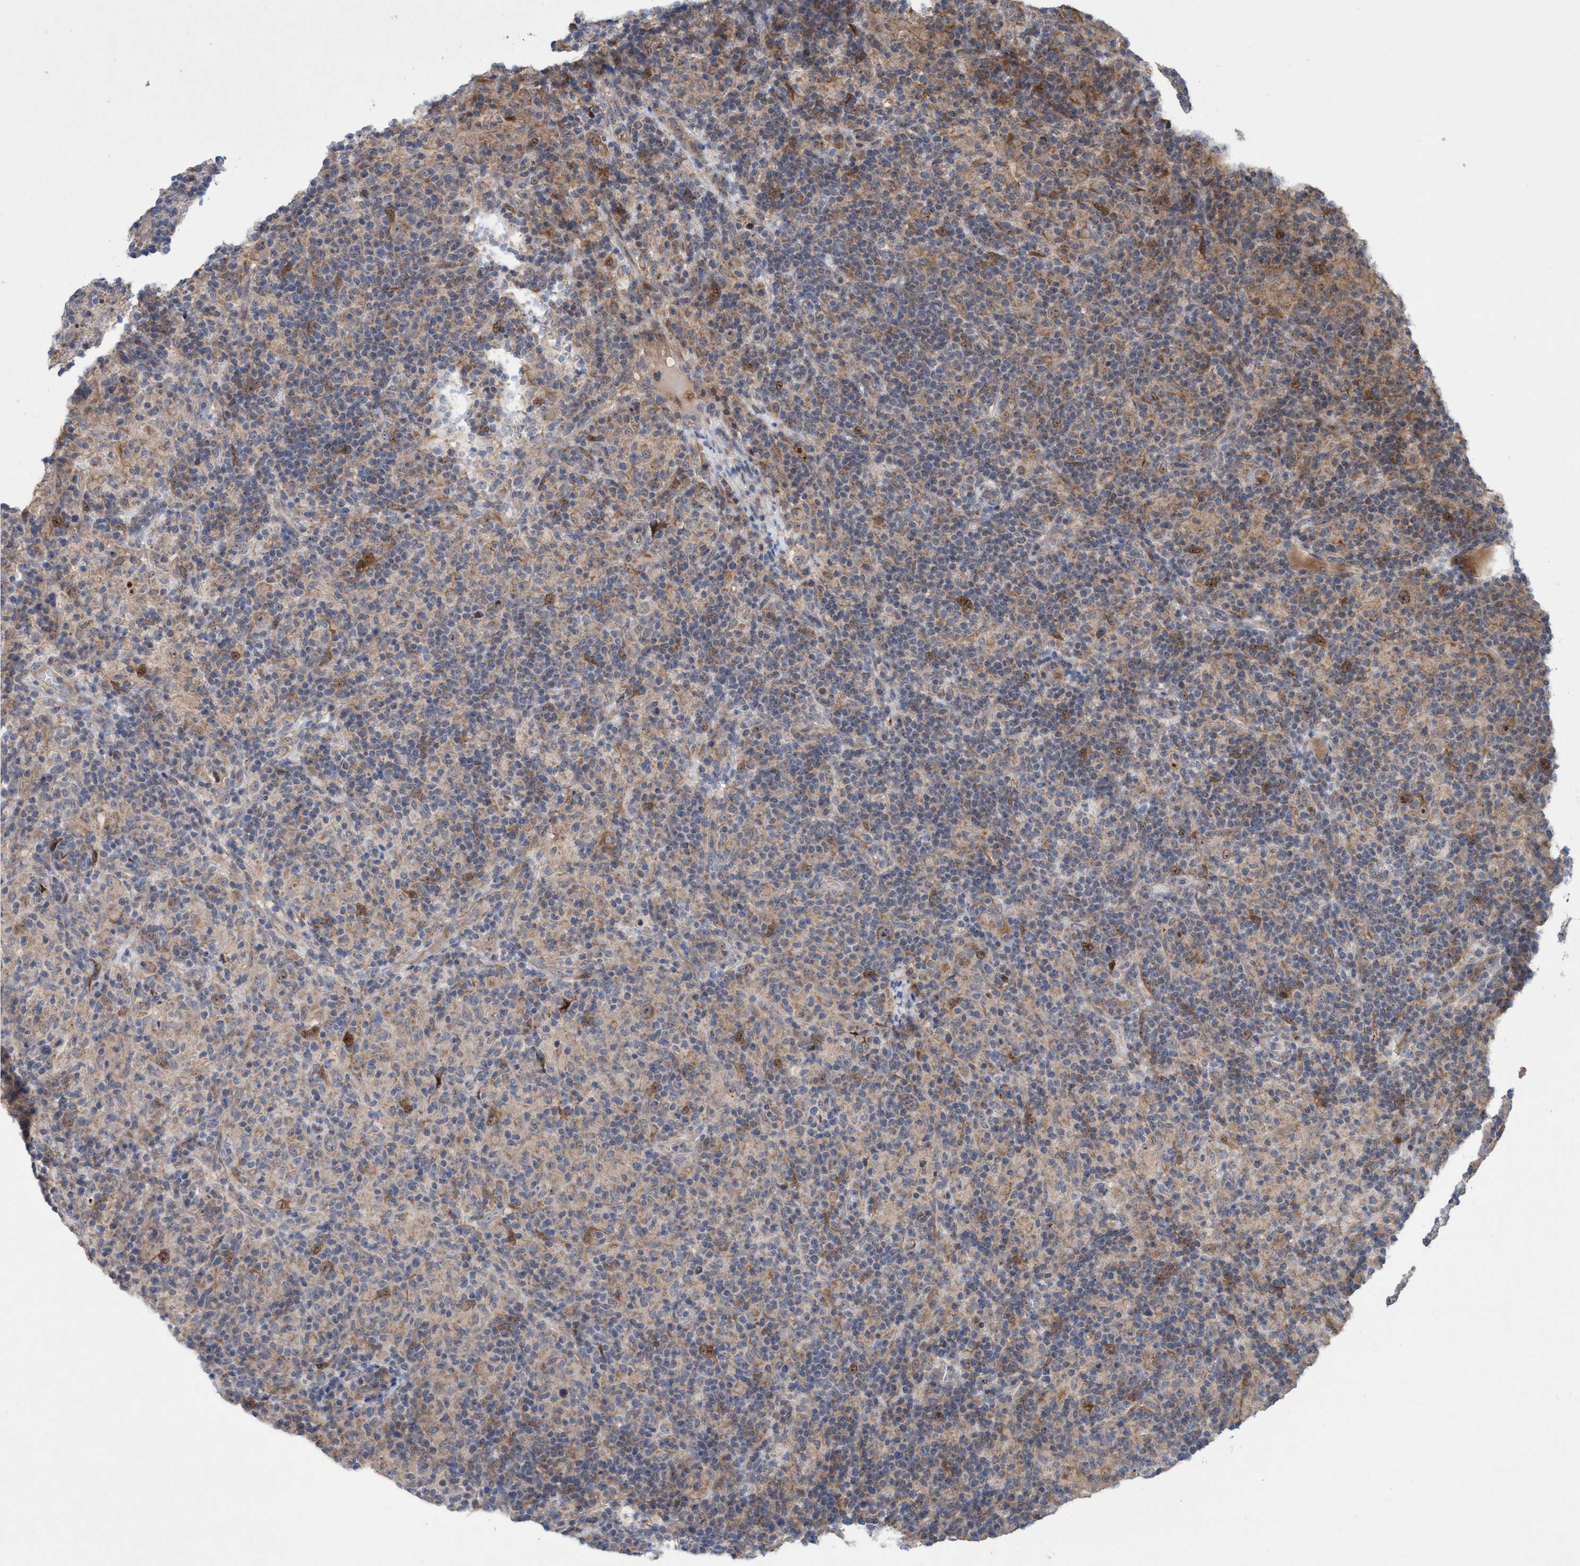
{"staining": {"intensity": "moderate", "quantity": ">75%", "location": "cytoplasmic/membranous,nuclear"}, "tissue": "lymphoma", "cell_type": "Tumor cells", "image_type": "cancer", "snomed": [{"axis": "morphology", "description": "Hodgkin's disease, NOS"}, {"axis": "topography", "description": "Lymph node"}], "caption": "The micrograph demonstrates a brown stain indicating the presence of a protein in the cytoplasmic/membranous and nuclear of tumor cells in Hodgkin's disease.", "gene": "P2RY14", "patient": {"sex": "male", "age": 70}}